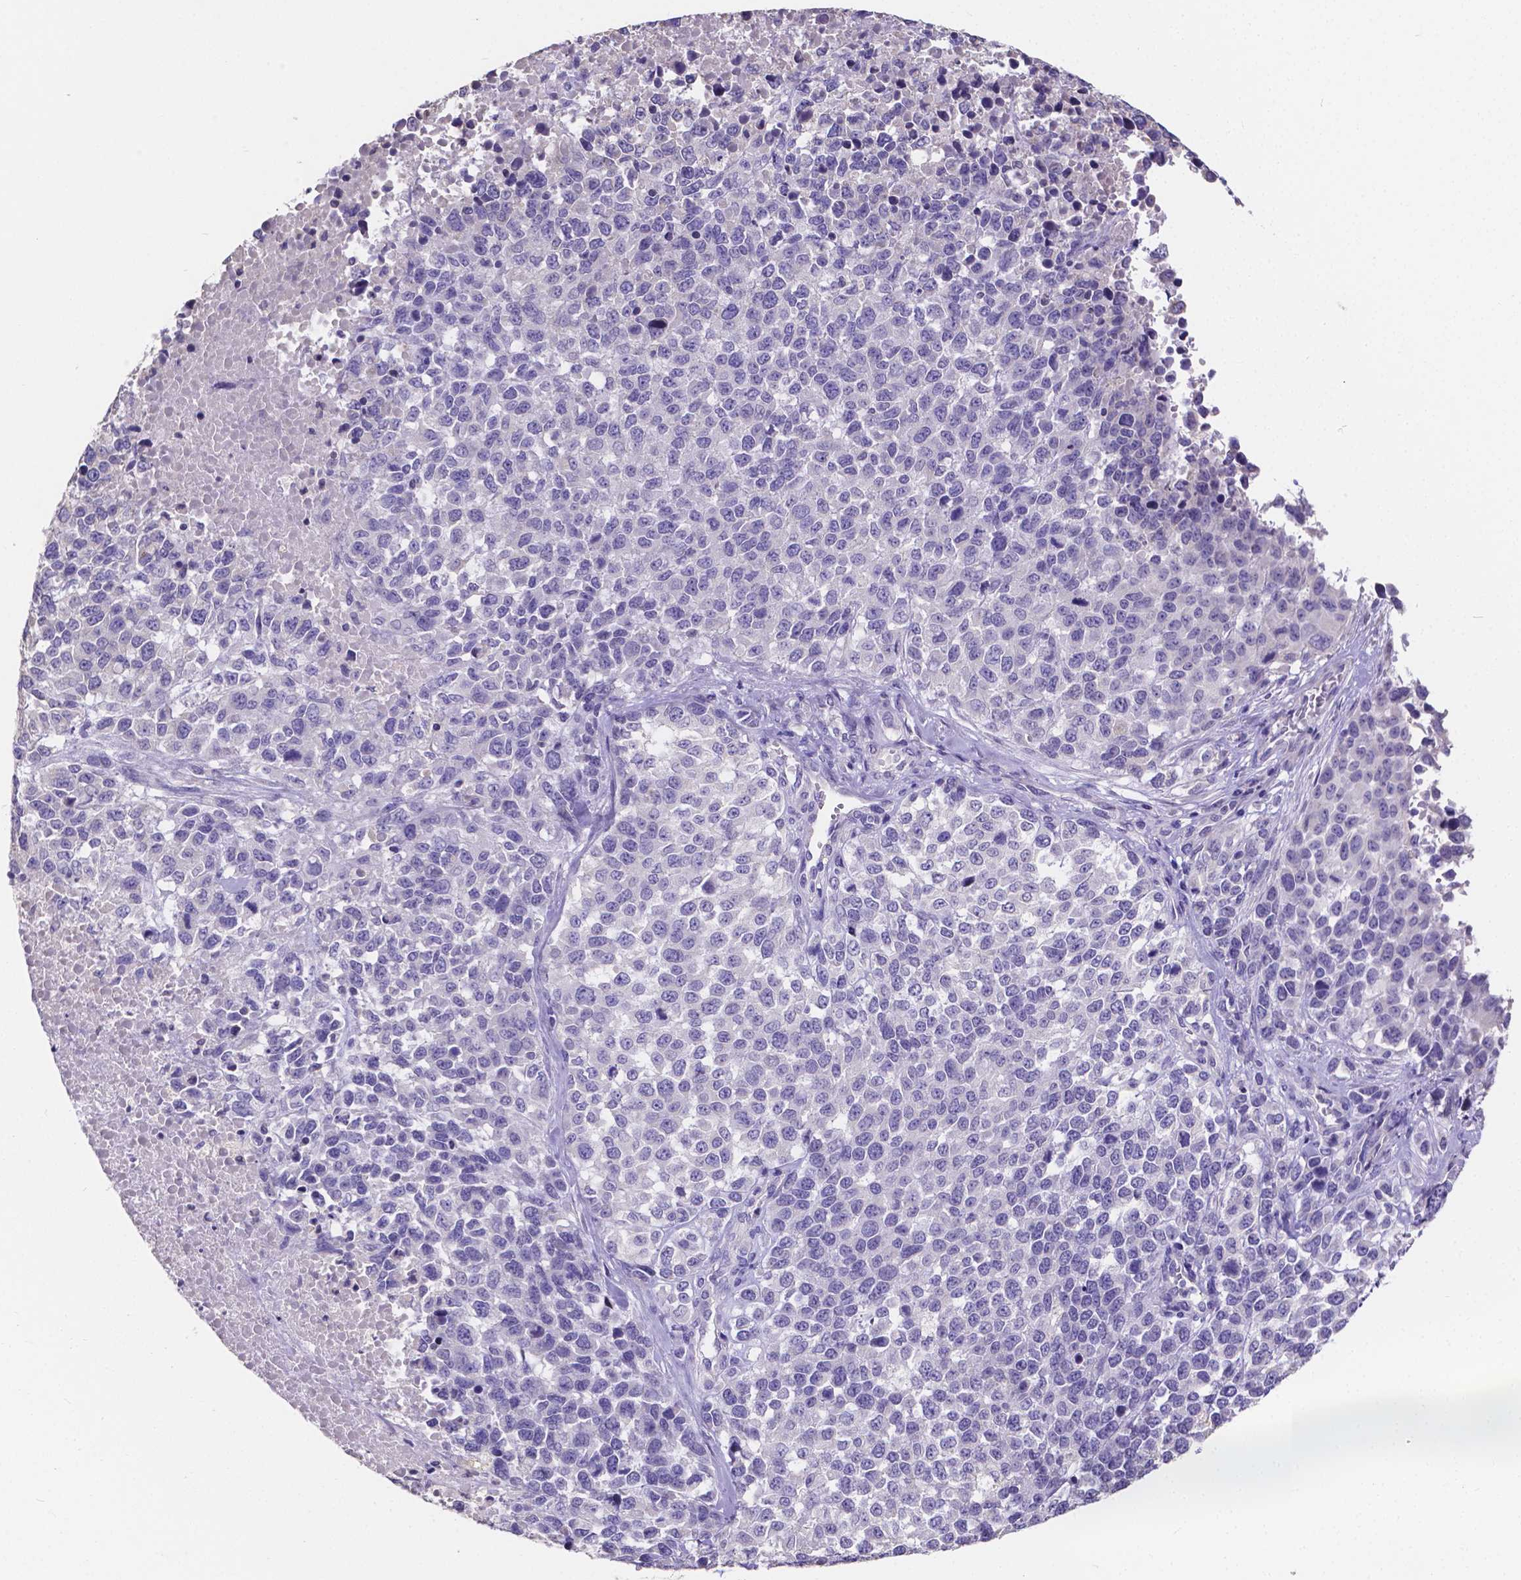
{"staining": {"intensity": "negative", "quantity": "none", "location": "none"}, "tissue": "melanoma", "cell_type": "Tumor cells", "image_type": "cancer", "snomed": [{"axis": "morphology", "description": "Malignant melanoma, Metastatic site"}, {"axis": "topography", "description": "Skin"}], "caption": "Photomicrograph shows no significant protein staining in tumor cells of melanoma.", "gene": "ATP6V1D", "patient": {"sex": "male", "age": 84}}